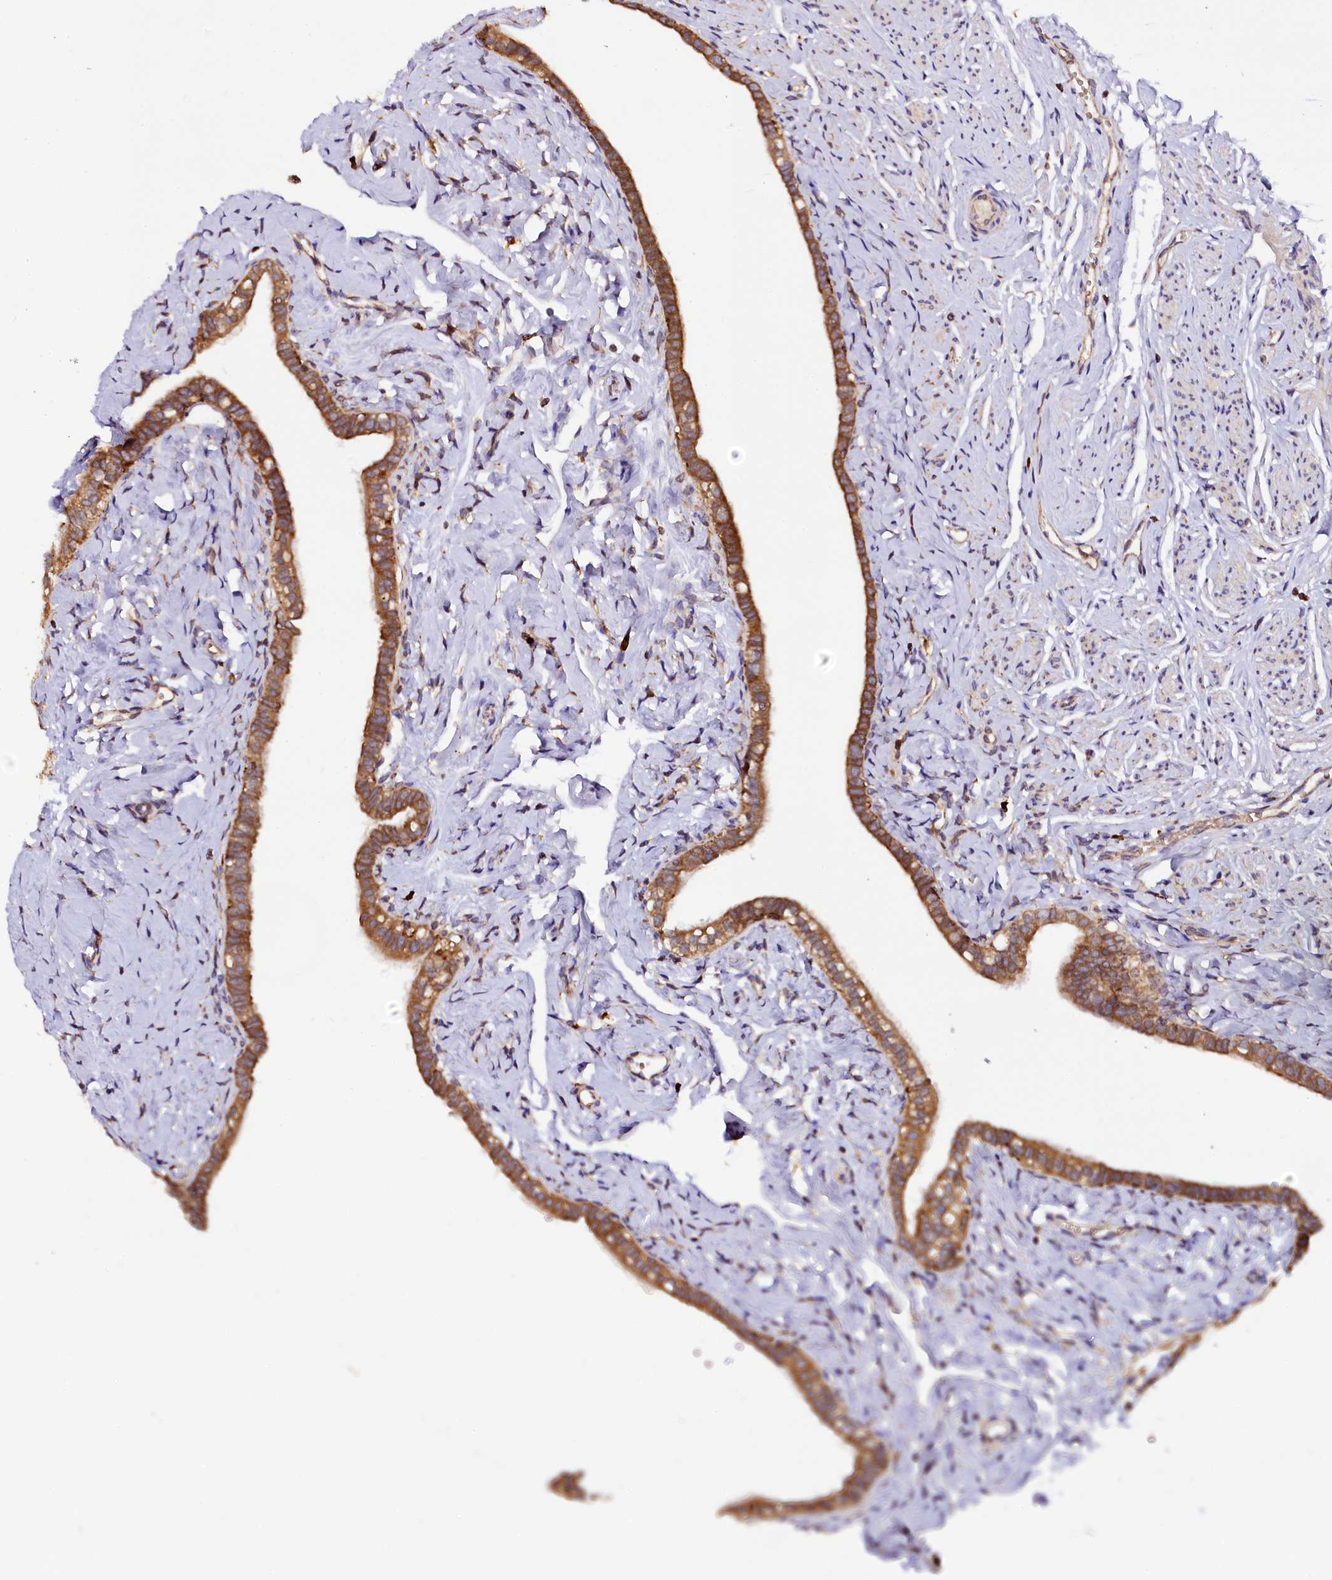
{"staining": {"intensity": "strong", "quantity": ">75%", "location": "cytoplasmic/membranous"}, "tissue": "fallopian tube", "cell_type": "Glandular cells", "image_type": "normal", "snomed": [{"axis": "morphology", "description": "Normal tissue, NOS"}, {"axis": "topography", "description": "Fallopian tube"}], "caption": "Immunohistochemical staining of benign human fallopian tube shows >75% levels of strong cytoplasmic/membranous protein positivity in about >75% of glandular cells. The staining was performed using DAB (3,3'-diaminobenzidine), with brown indicating positive protein expression. Nuclei are stained blue with hematoxylin.", "gene": "UFM1", "patient": {"sex": "female", "age": 66}}